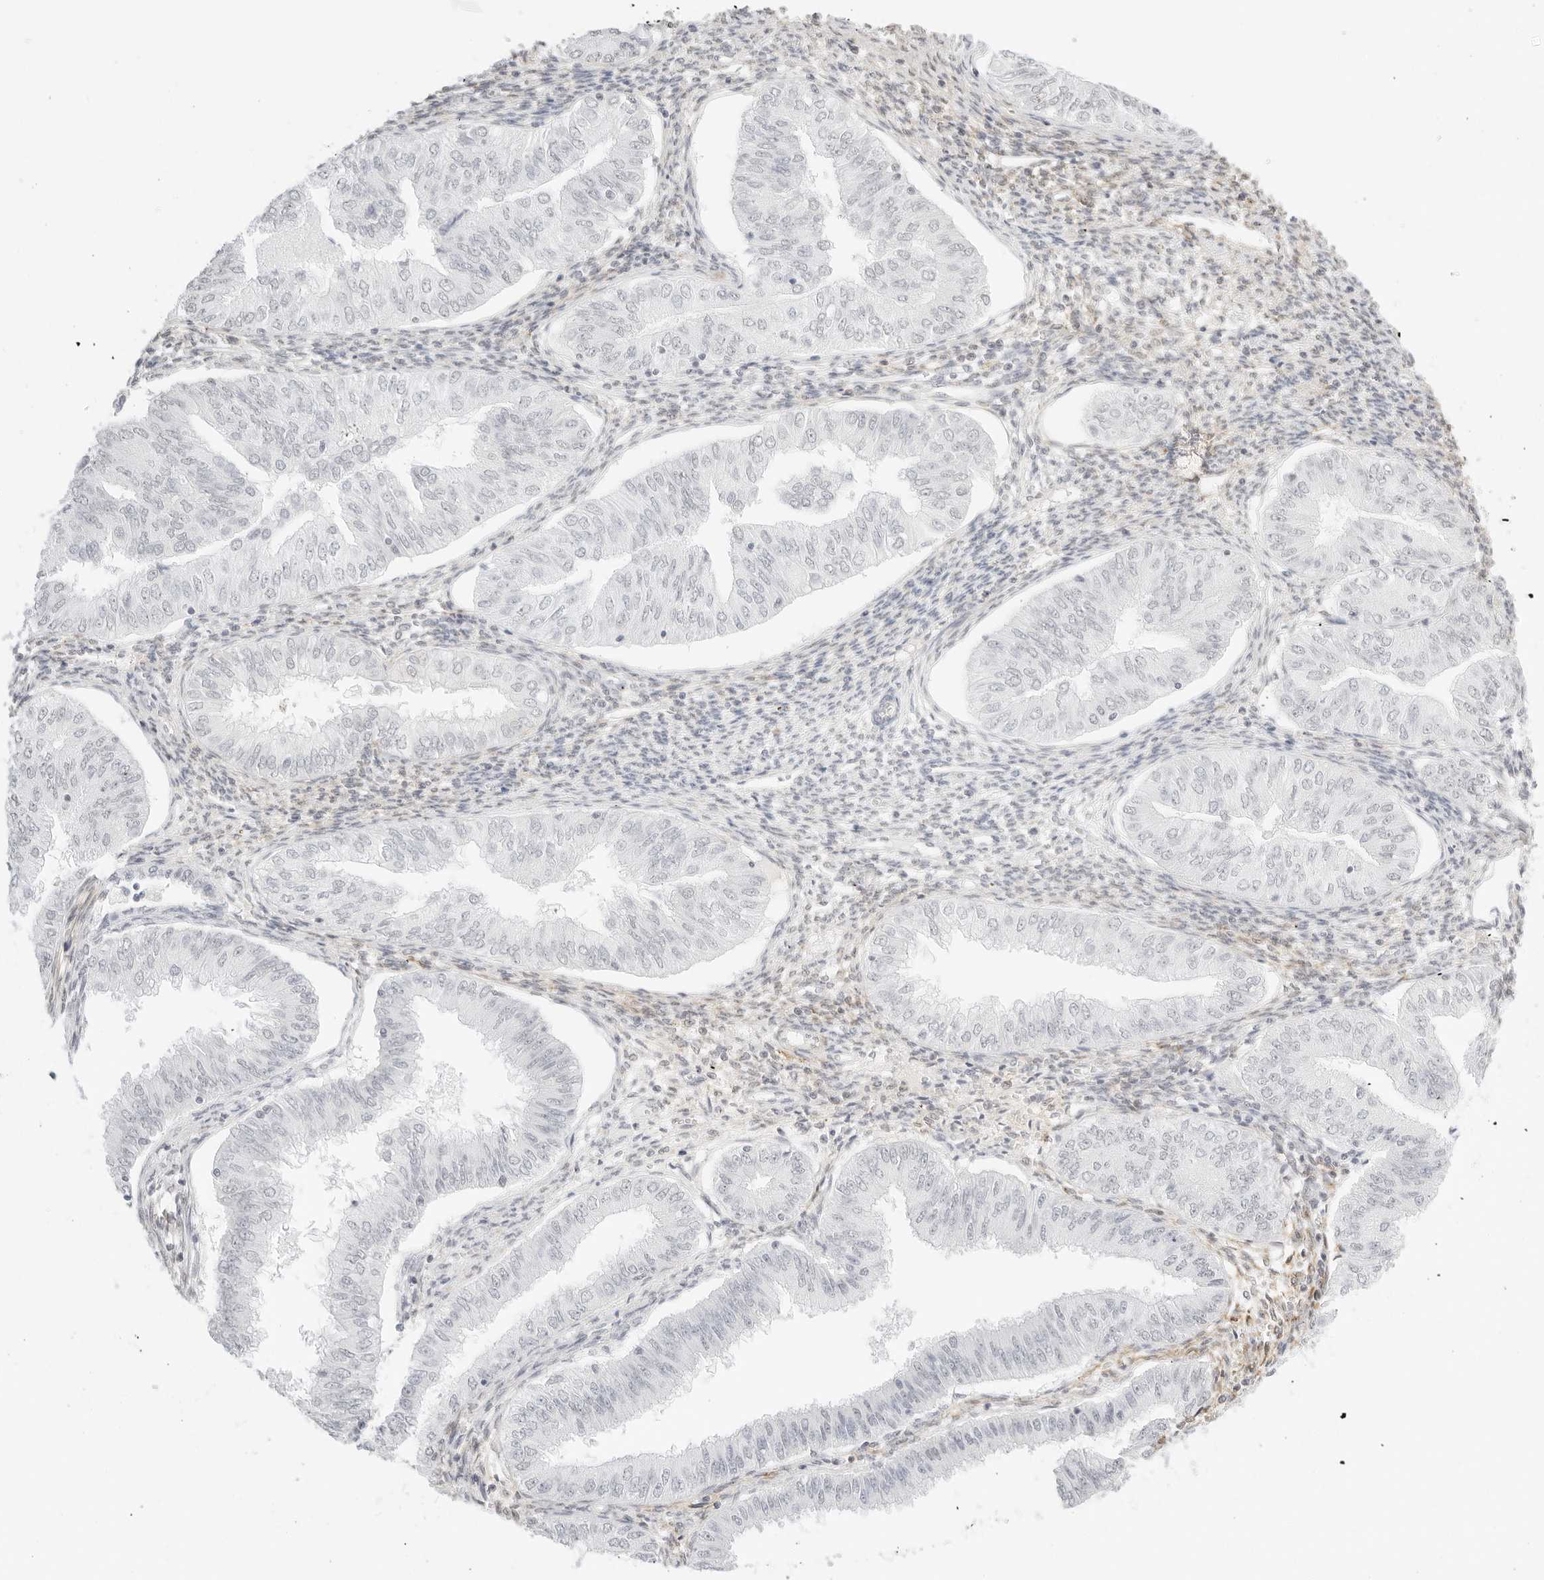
{"staining": {"intensity": "negative", "quantity": "none", "location": "none"}, "tissue": "endometrial cancer", "cell_type": "Tumor cells", "image_type": "cancer", "snomed": [{"axis": "morphology", "description": "Normal tissue, NOS"}, {"axis": "morphology", "description": "Adenocarcinoma, NOS"}, {"axis": "topography", "description": "Endometrium"}], "caption": "The histopathology image demonstrates no significant expression in tumor cells of adenocarcinoma (endometrial). (DAB immunohistochemistry (IHC) visualized using brightfield microscopy, high magnification).", "gene": "FBLN5", "patient": {"sex": "female", "age": 53}}